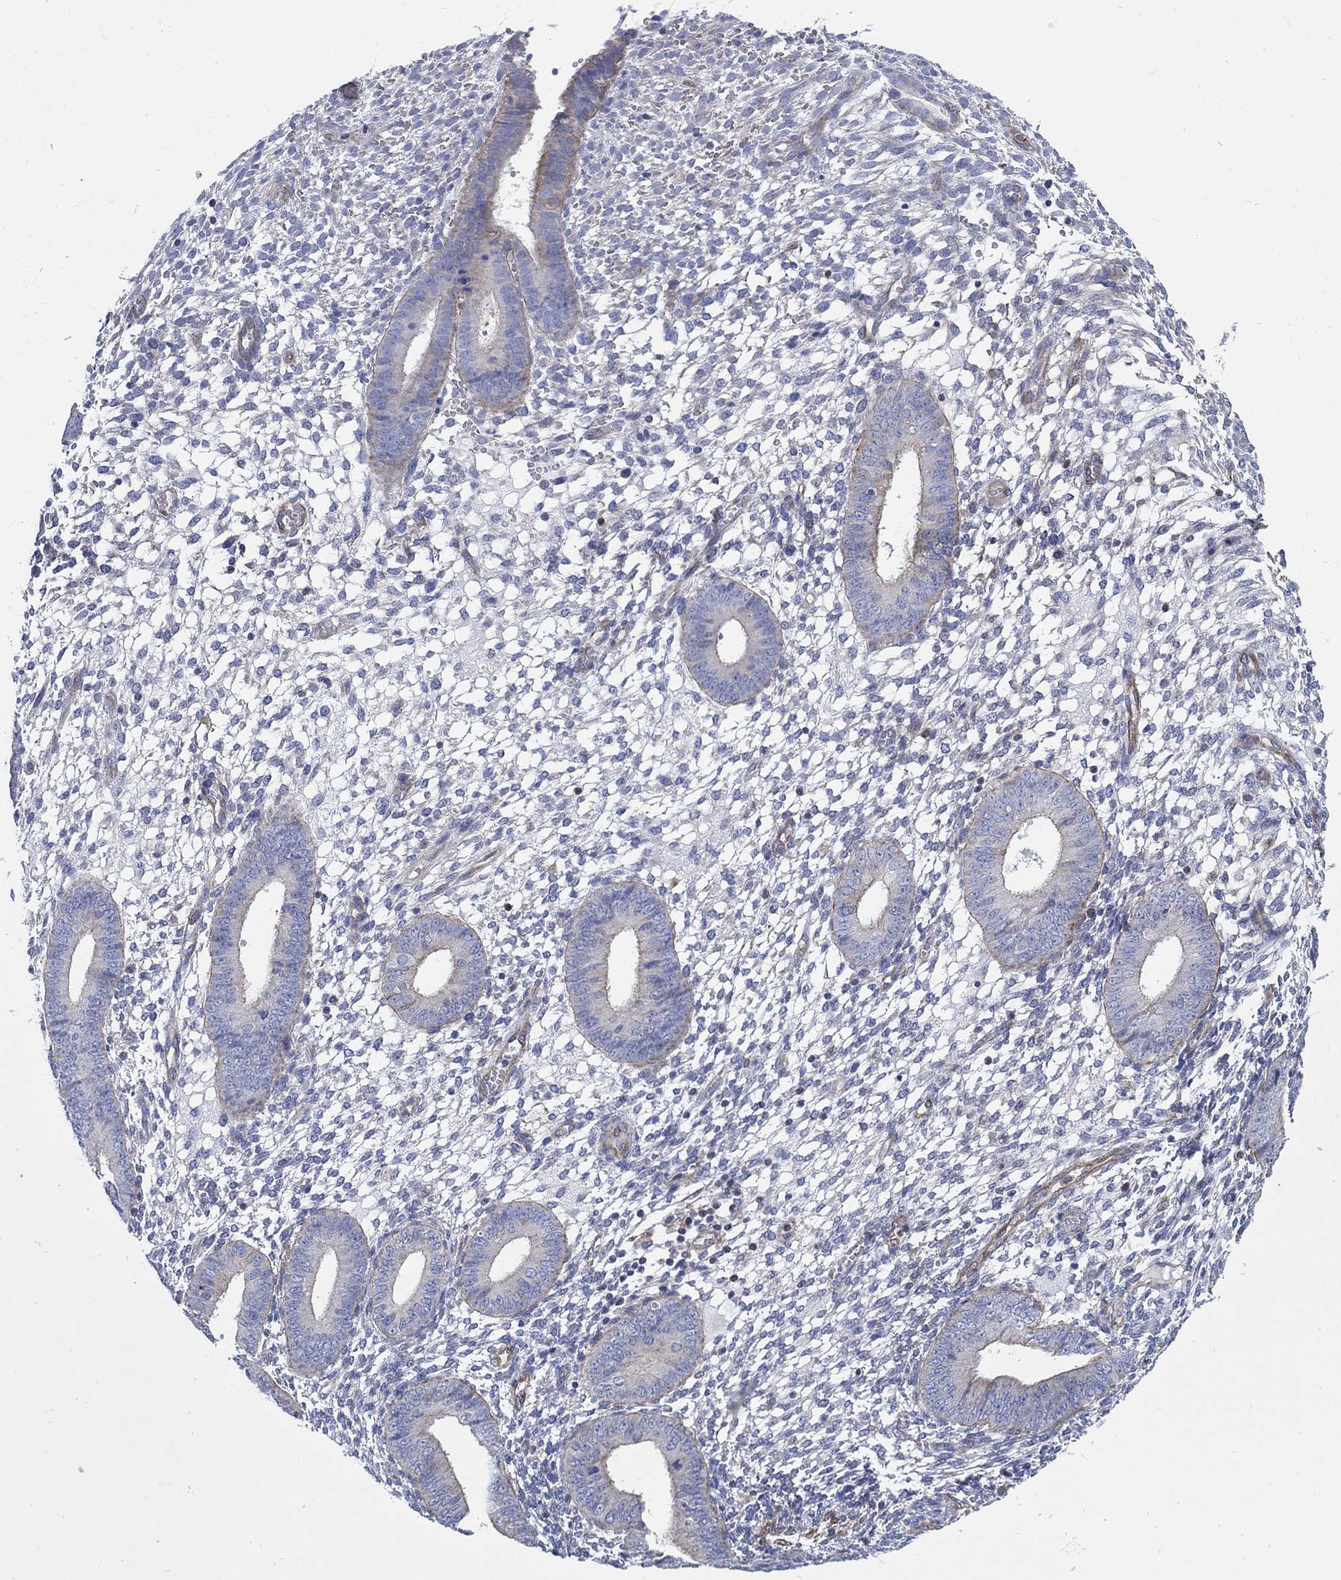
{"staining": {"intensity": "negative", "quantity": "none", "location": "none"}, "tissue": "endometrium", "cell_type": "Cells in endometrial stroma", "image_type": "normal", "snomed": [{"axis": "morphology", "description": "Normal tissue, NOS"}, {"axis": "topography", "description": "Endometrium"}], "caption": "Immunohistochemistry of benign endometrium demonstrates no positivity in cells in endometrial stroma.", "gene": "FMN1", "patient": {"sex": "female", "age": 39}}